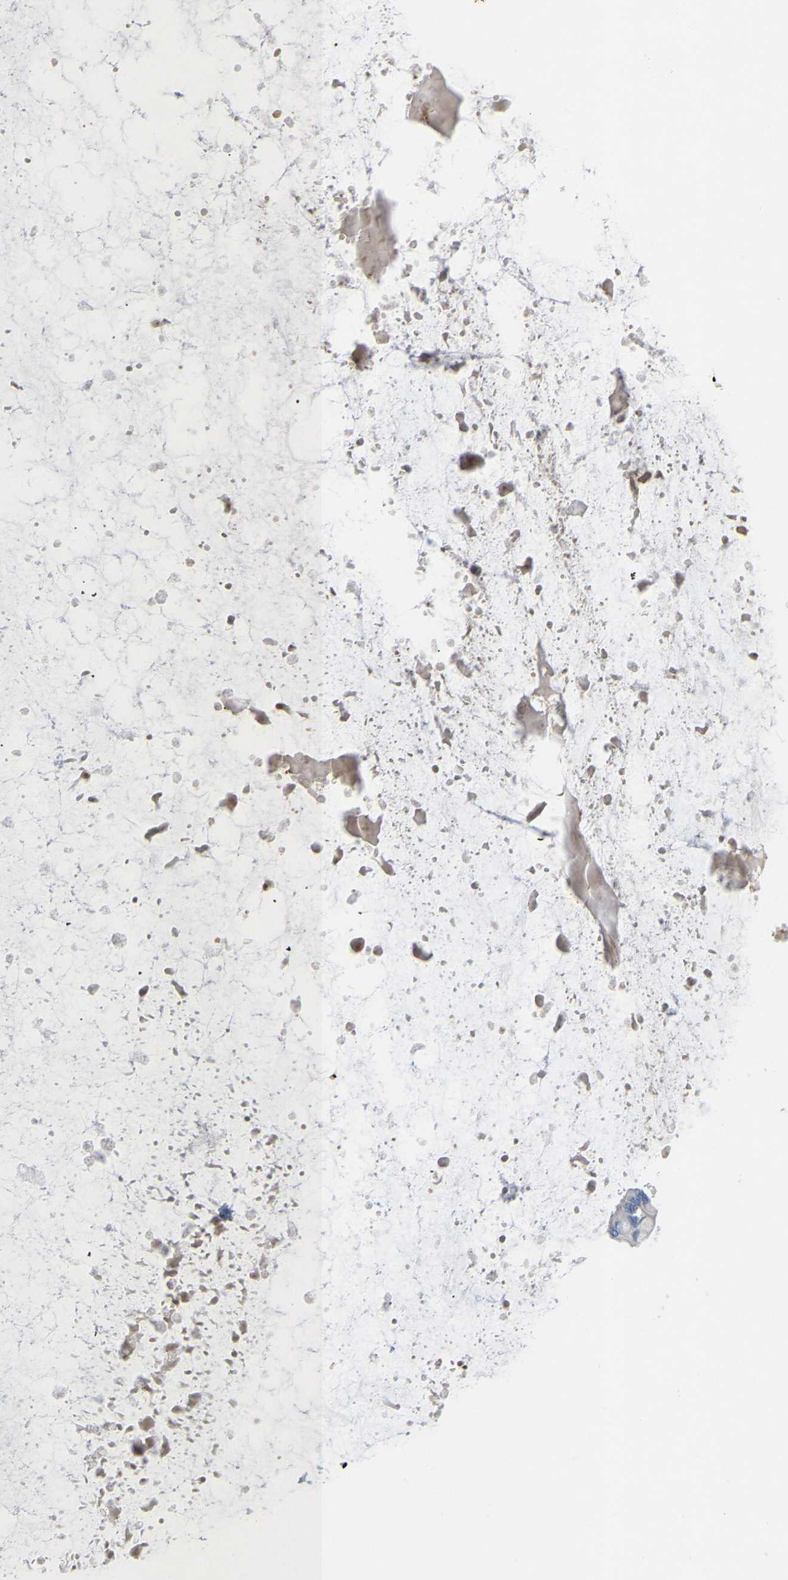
{"staining": {"intensity": "negative", "quantity": "none", "location": "none"}, "tissue": "ovarian cancer", "cell_type": "Tumor cells", "image_type": "cancer", "snomed": [{"axis": "morphology", "description": "Cystadenocarcinoma, mucinous, NOS"}, {"axis": "topography", "description": "Ovary"}], "caption": "IHC histopathology image of mucinous cystadenocarcinoma (ovarian) stained for a protein (brown), which exhibits no expression in tumor cells. (DAB immunohistochemistry visualized using brightfield microscopy, high magnification).", "gene": "FGF18", "patient": {"sex": "female", "age": 57}}